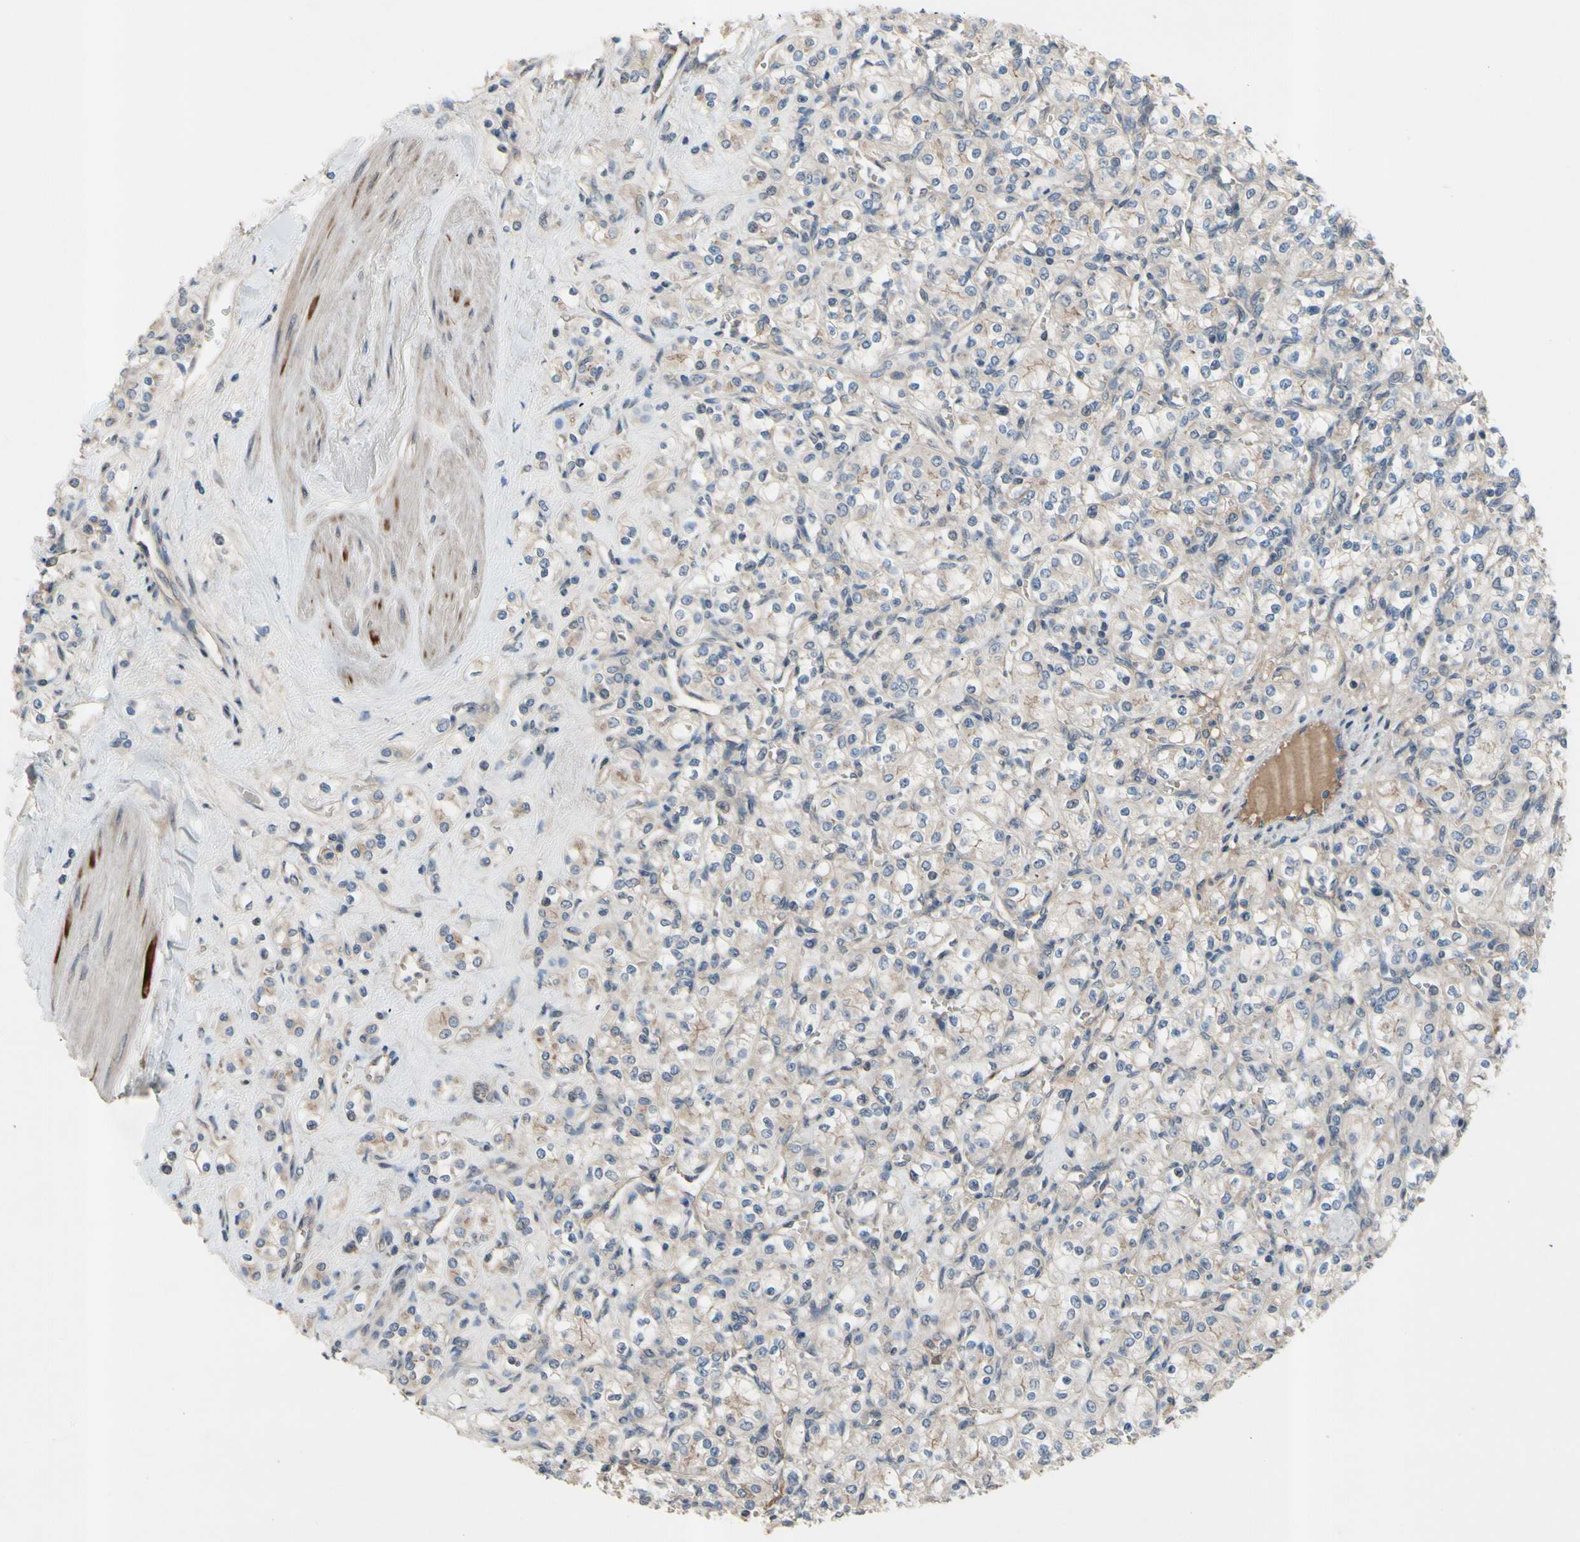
{"staining": {"intensity": "weak", "quantity": "<25%", "location": "cytoplasmic/membranous"}, "tissue": "renal cancer", "cell_type": "Tumor cells", "image_type": "cancer", "snomed": [{"axis": "morphology", "description": "Adenocarcinoma, NOS"}, {"axis": "topography", "description": "Kidney"}], "caption": "The immunohistochemistry micrograph has no significant expression in tumor cells of adenocarcinoma (renal) tissue.", "gene": "ICAM5", "patient": {"sex": "male", "age": 77}}